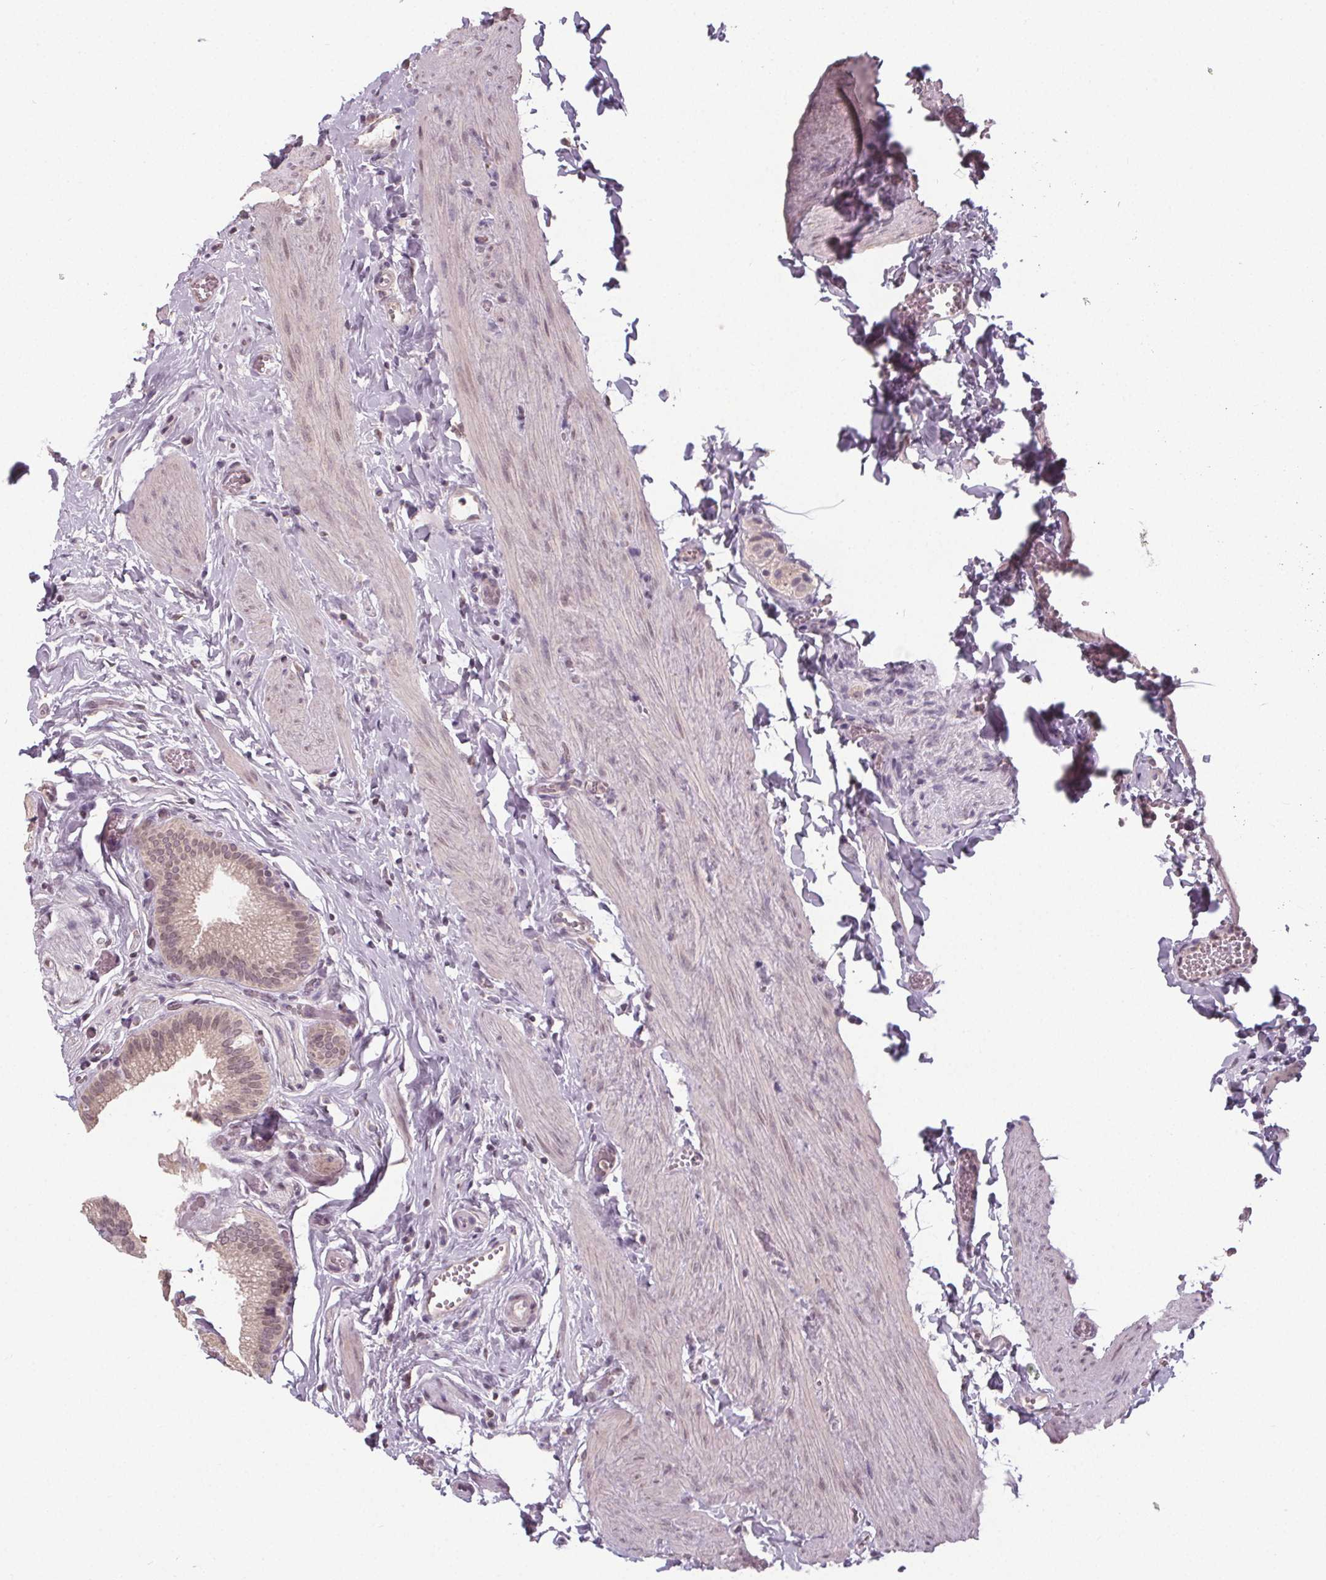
{"staining": {"intensity": "weak", "quantity": "25%-75%", "location": "cytoplasmic/membranous,nuclear"}, "tissue": "gallbladder", "cell_type": "Glandular cells", "image_type": "normal", "snomed": [{"axis": "morphology", "description": "Normal tissue, NOS"}, {"axis": "topography", "description": "Gallbladder"}, {"axis": "topography", "description": "Peripheral nerve tissue"}], "caption": "Protein expression analysis of unremarkable gallbladder exhibits weak cytoplasmic/membranous,nuclear positivity in approximately 25%-75% of glandular cells.", "gene": "SLC26A2", "patient": {"sex": "male", "age": 17}}